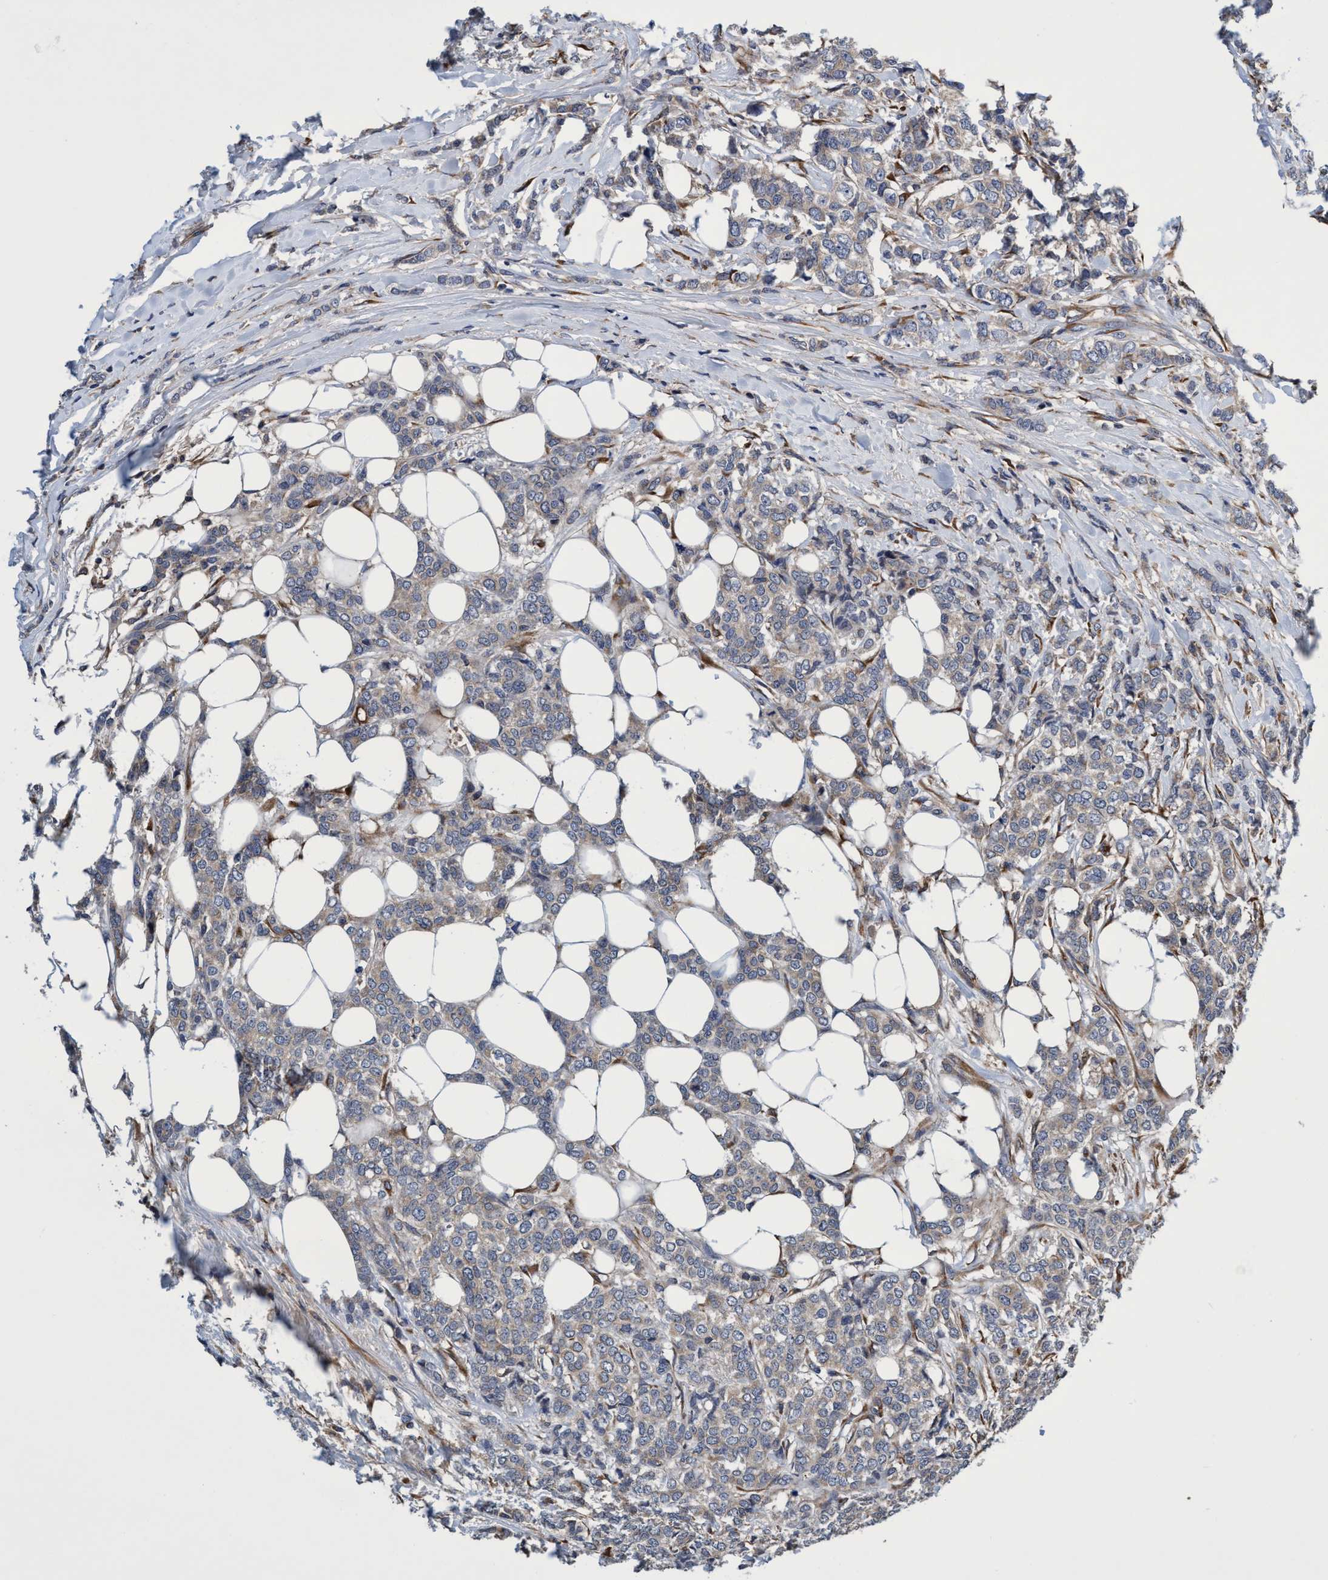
{"staining": {"intensity": "weak", "quantity": ">75%", "location": "cytoplasmic/membranous"}, "tissue": "breast cancer", "cell_type": "Tumor cells", "image_type": "cancer", "snomed": [{"axis": "morphology", "description": "Lobular carcinoma"}, {"axis": "topography", "description": "Skin"}, {"axis": "topography", "description": "Breast"}], "caption": "Tumor cells exhibit weak cytoplasmic/membranous expression in about >75% of cells in lobular carcinoma (breast).", "gene": "CALCOCO2", "patient": {"sex": "female", "age": 46}}